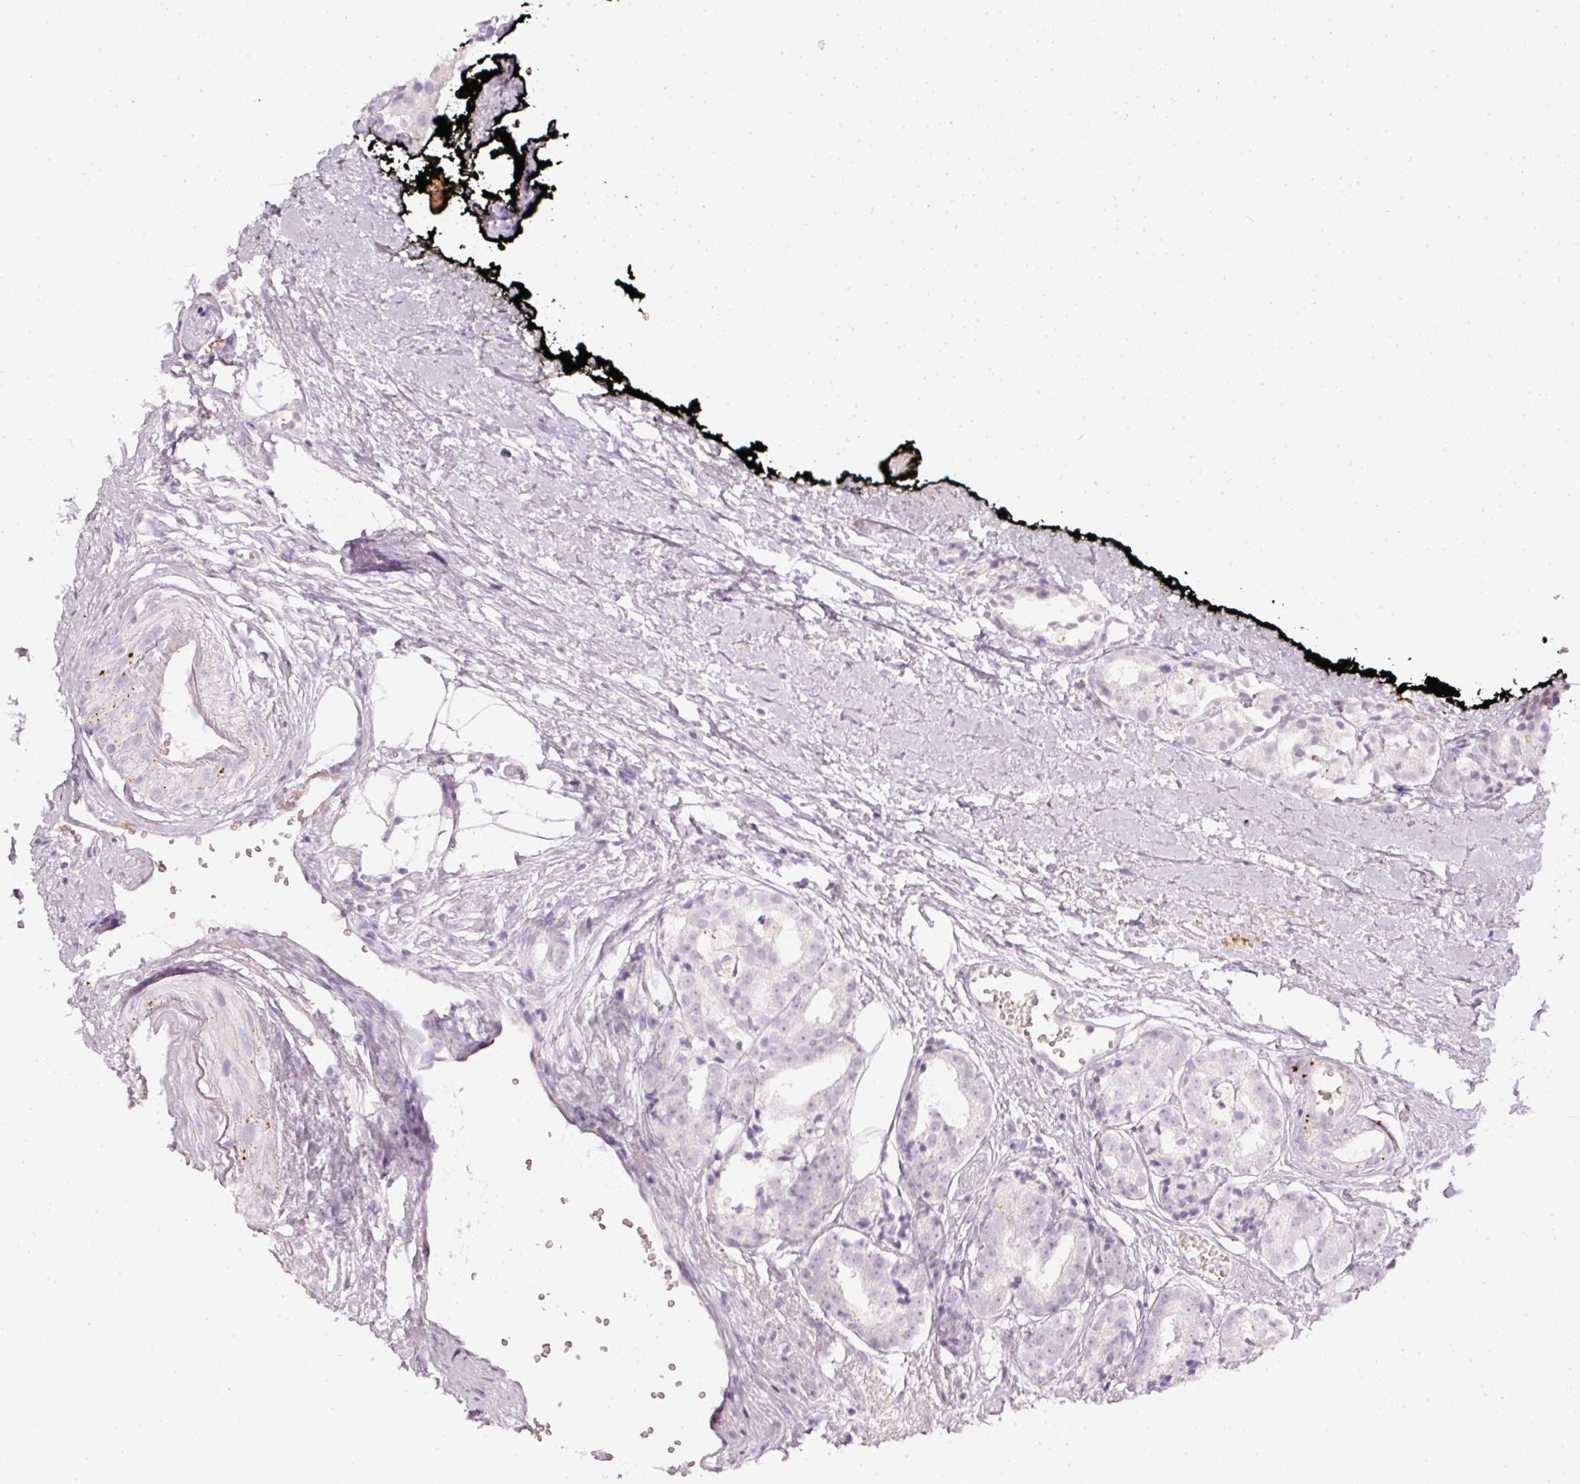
{"staining": {"intensity": "negative", "quantity": "none", "location": "none"}, "tissue": "prostate cancer", "cell_type": "Tumor cells", "image_type": "cancer", "snomed": [{"axis": "morphology", "description": "Adenocarcinoma, High grade"}, {"axis": "topography", "description": "Prostate"}], "caption": "DAB (3,3'-diaminobenzidine) immunohistochemical staining of human prostate high-grade adenocarcinoma displays no significant expression in tumor cells. (Stains: DAB (3,3'-diaminobenzidine) immunohistochemistry (IHC) with hematoxylin counter stain, Microscopy: brightfield microscopy at high magnification).", "gene": "LECT2", "patient": {"sex": "male", "age": 71}}